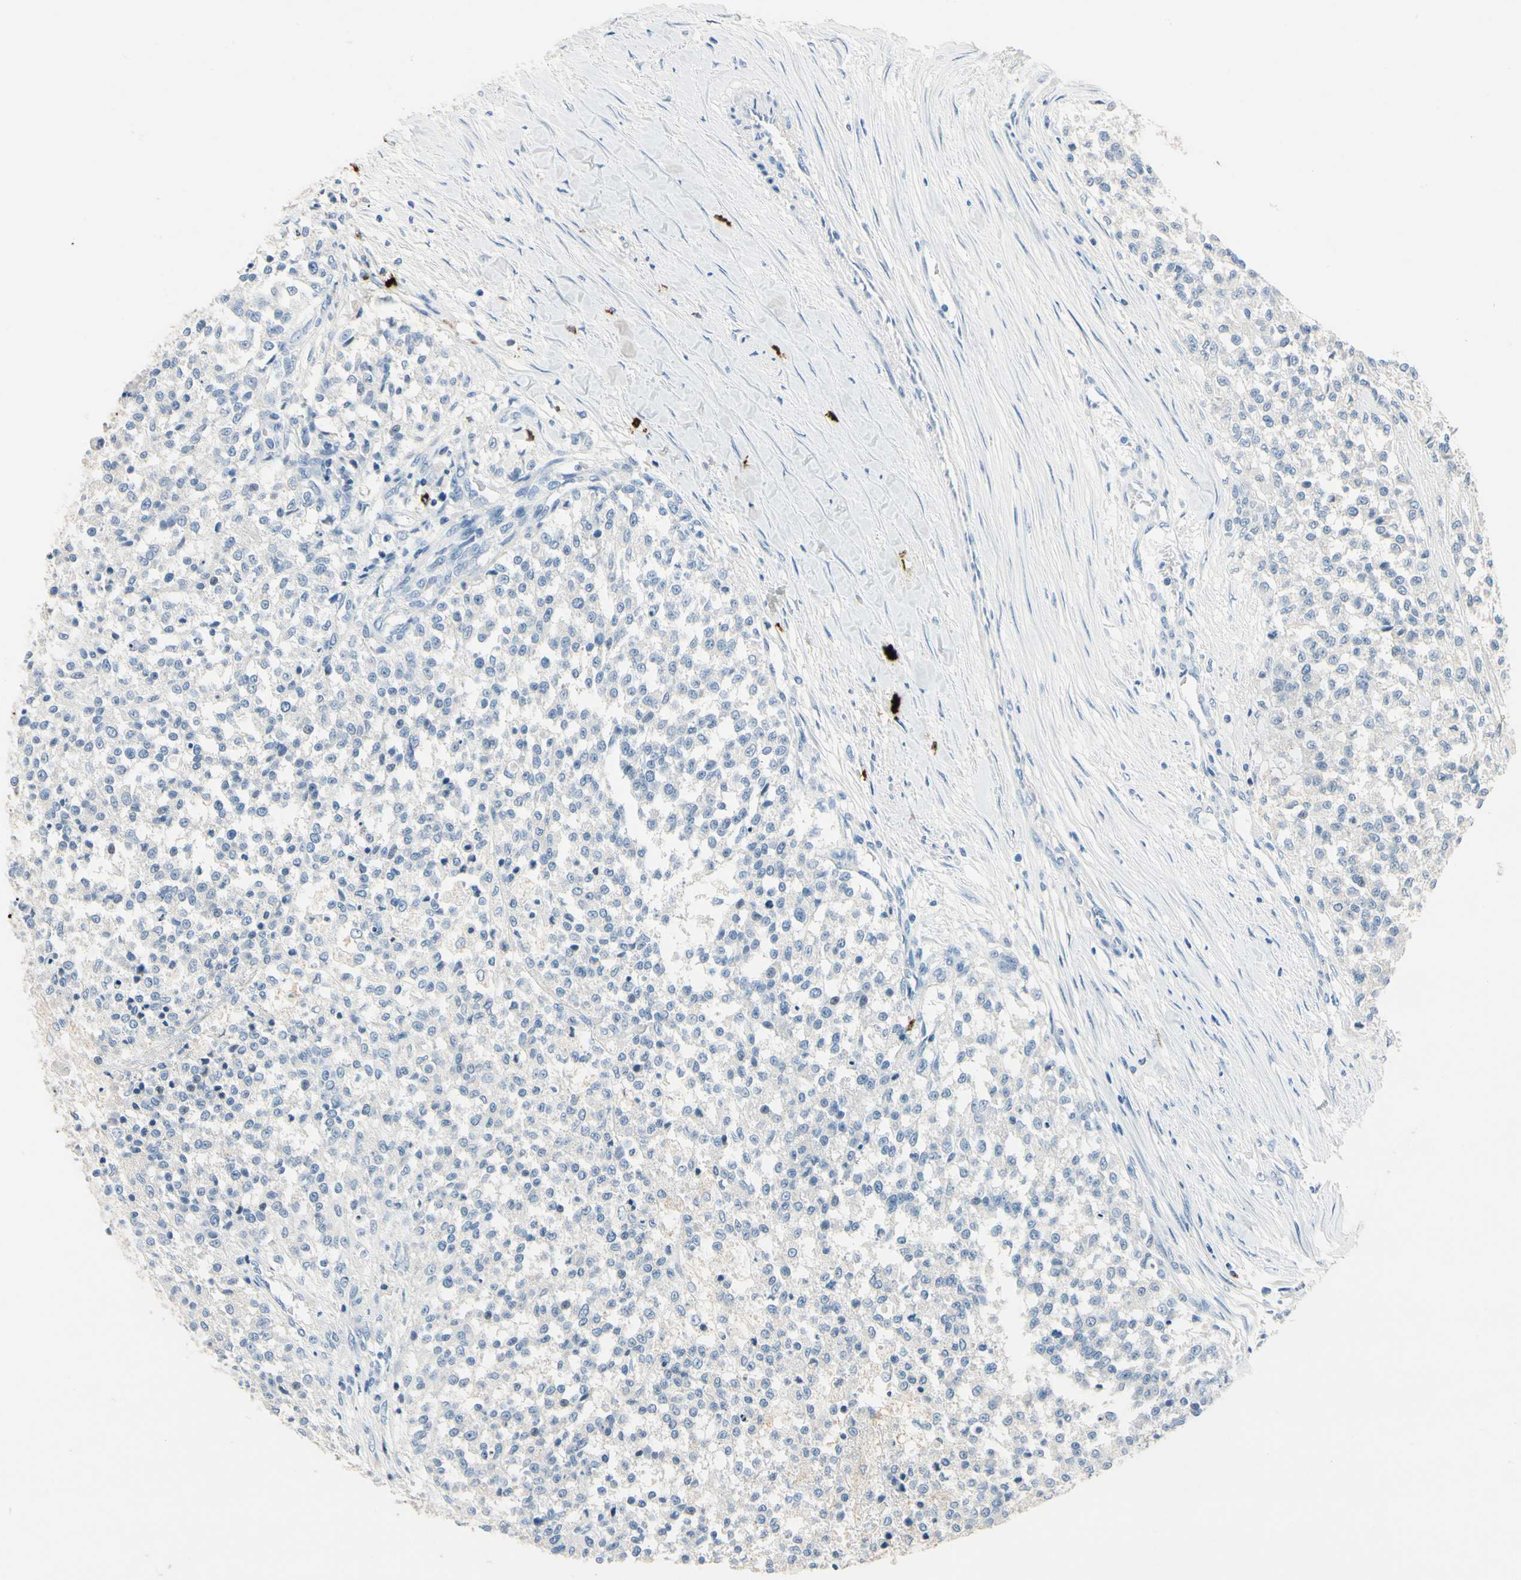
{"staining": {"intensity": "negative", "quantity": "none", "location": "none"}, "tissue": "testis cancer", "cell_type": "Tumor cells", "image_type": "cancer", "snomed": [{"axis": "morphology", "description": "Seminoma, NOS"}, {"axis": "topography", "description": "Testis"}], "caption": "DAB (3,3'-diaminobenzidine) immunohistochemical staining of human testis cancer demonstrates no significant staining in tumor cells.", "gene": "CPA3", "patient": {"sex": "male", "age": 59}}